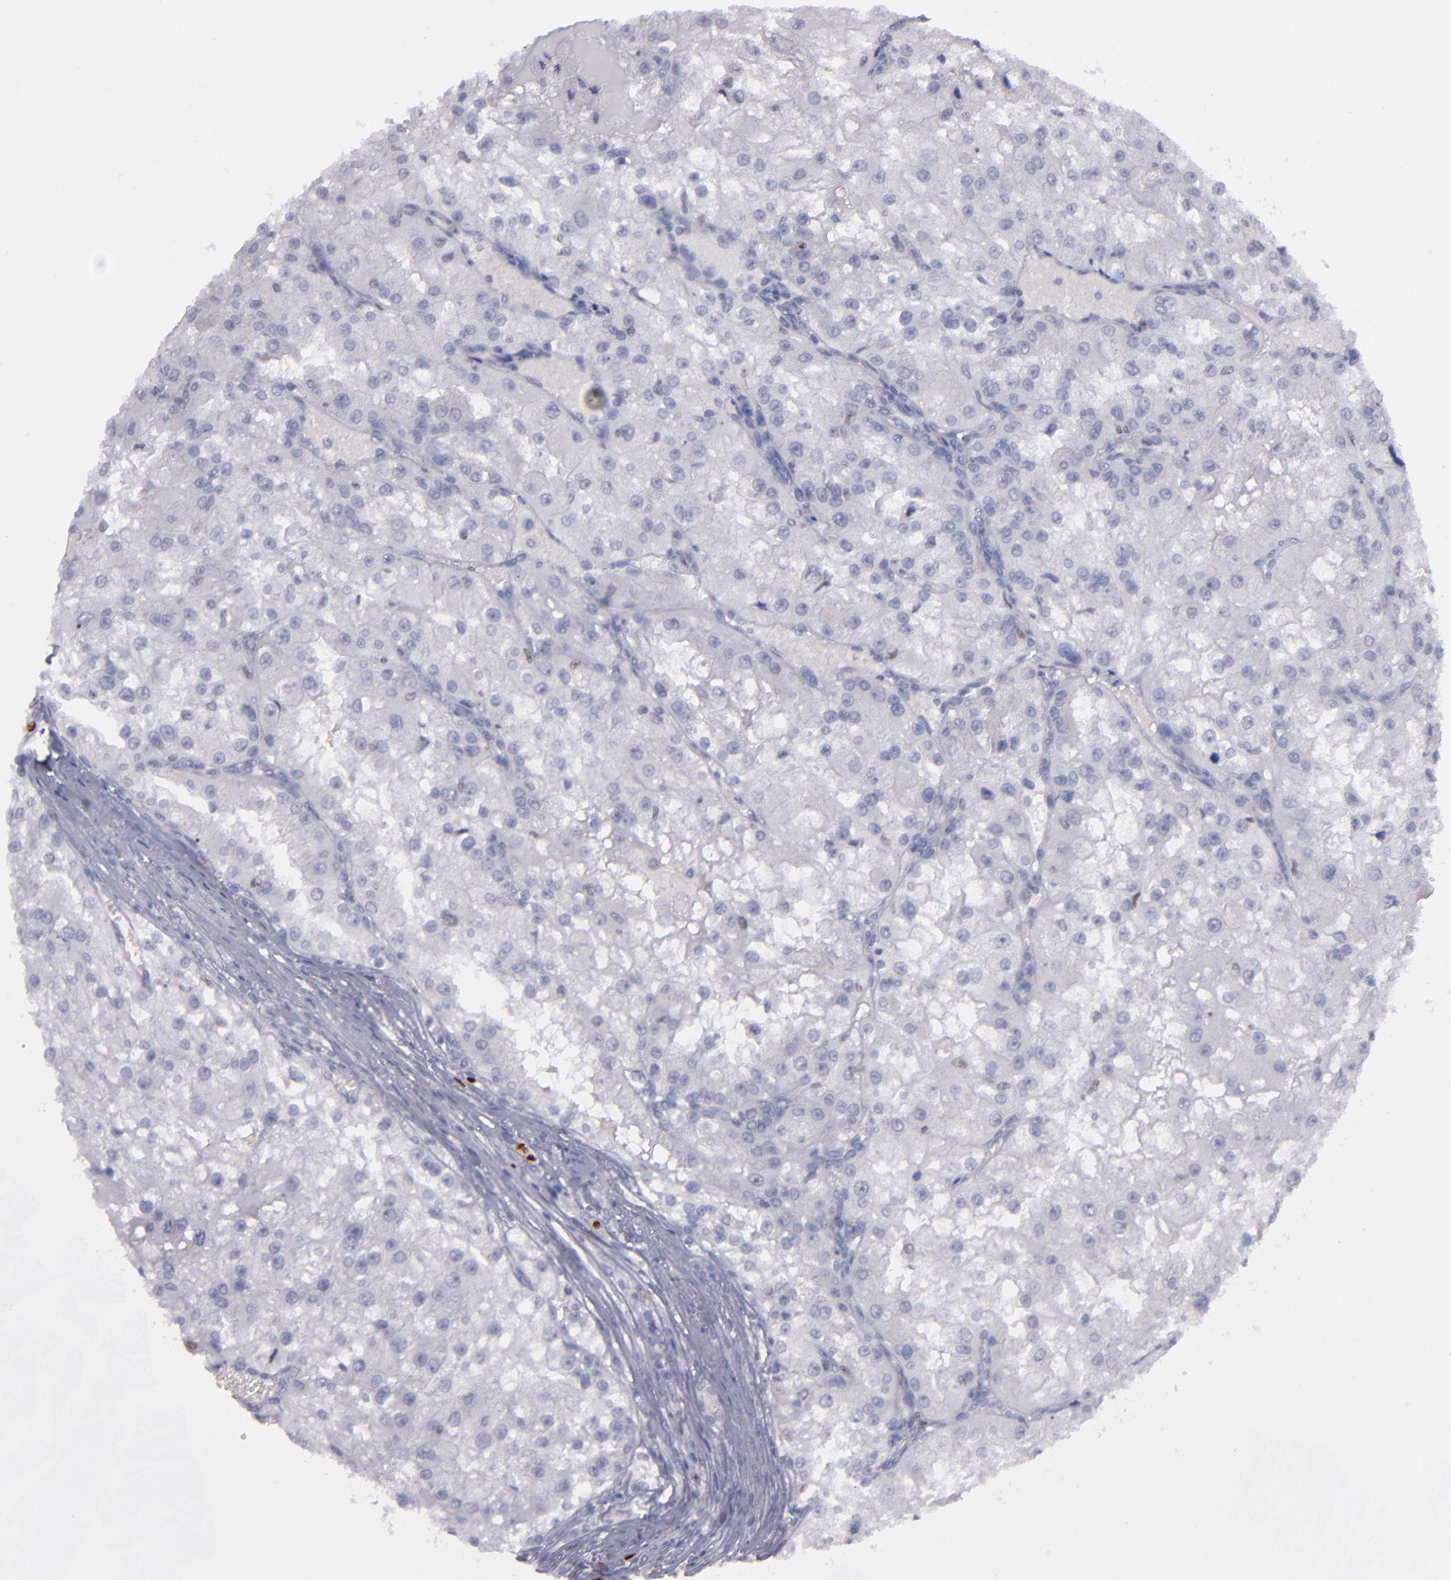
{"staining": {"intensity": "negative", "quantity": "none", "location": "none"}, "tissue": "renal cancer", "cell_type": "Tumor cells", "image_type": "cancer", "snomed": [{"axis": "morphology", "description": "Adenocarcinoma, NOS"}, {"axis": "topography", "description": "Kidney"}], "caption": "This is an IHC histopathology image of human renal cancer (adenocarcinoma). There is no staining in tumor cells.", "gene": "IRF8", "patient": {"sex": "female", "age": 74}}